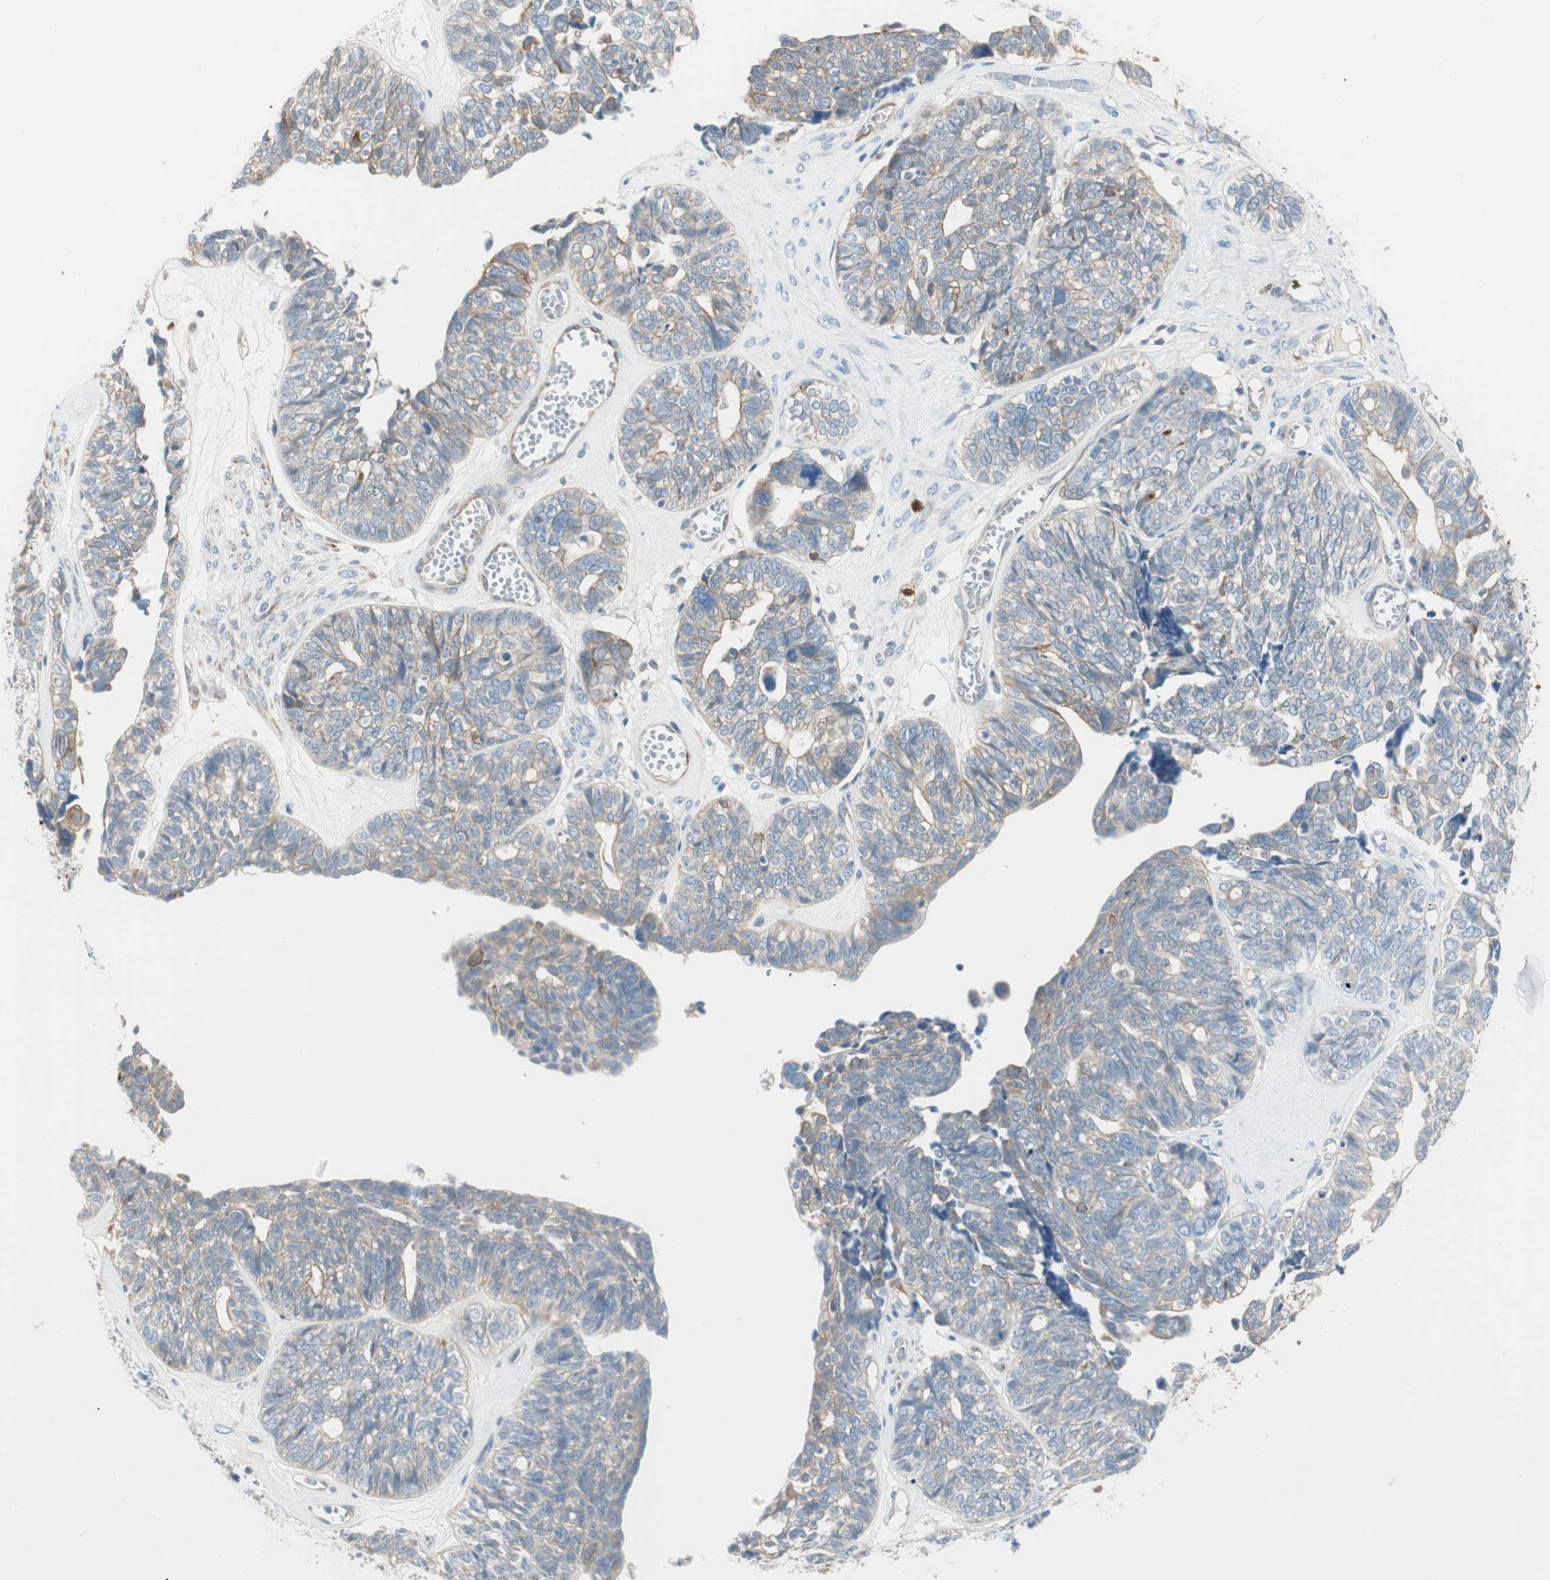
{"staining": {"intensity": "weak", "quantity": "25%-75%", "location": "cytoplasmic/membranous"}, "tissue": "ovarian cancer", "cell_type": "Tumor cells", "image_type": "cancer", "snomed": [{"axis": "morphology", "description": "Cystadenocarcinoma, serous, NOS"}, {"axis": "topography", "description": "Ovary"}], "caption": "Ovarian cancer (serous cystadenocarcinoma) stained for a protein (brown) displays weak cytoplasmic/membranous positive positivity in about 25%-75% of tumor cells.", "gene": "CDK3", "patient": {"sex": "female", "age": 79}}